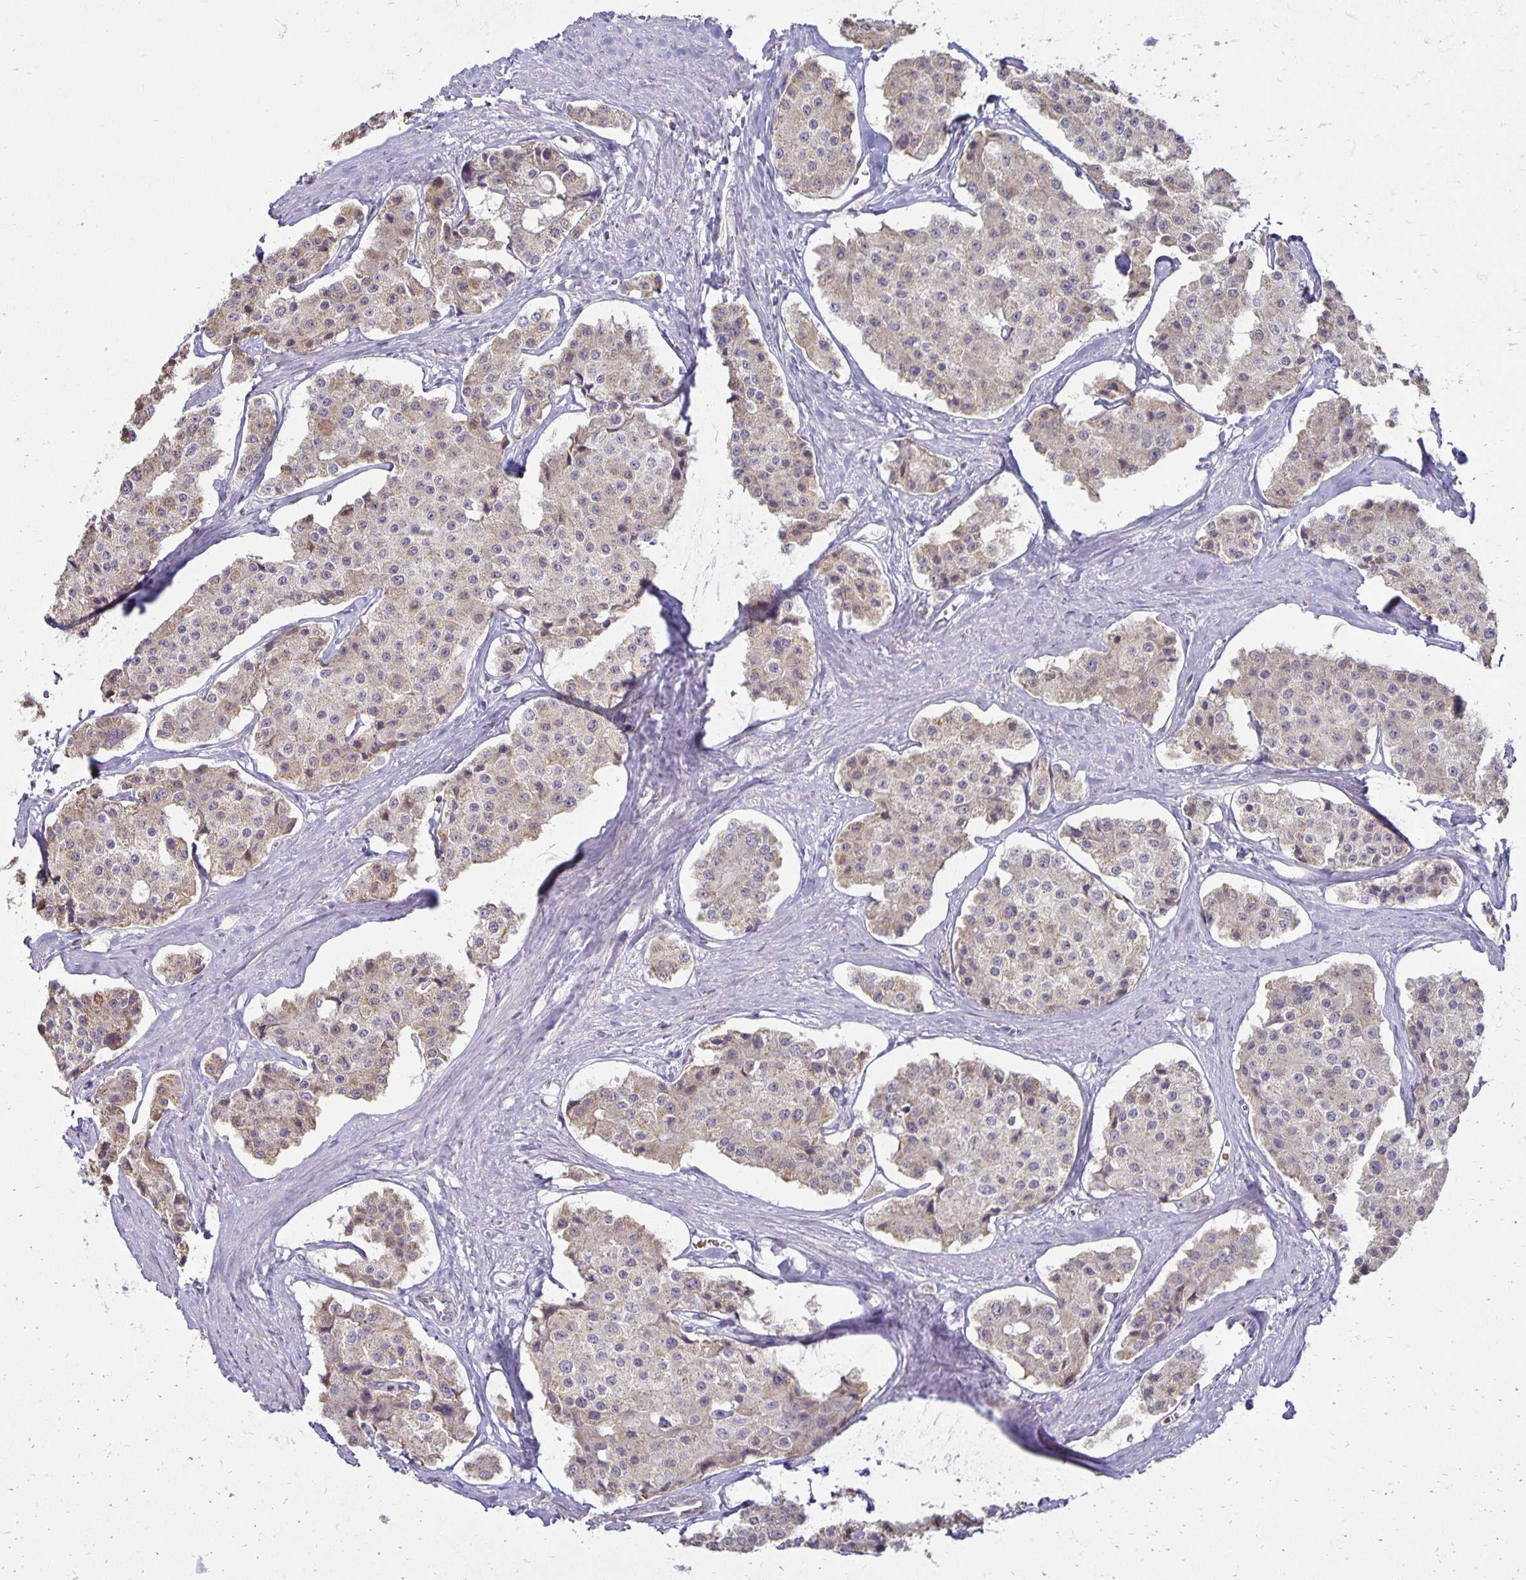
{"staining": {"intensity": "weak", "quantity": "25%-75%", "location": "cytoplasmic/membranous"}, "tissue": "carcinoid", "cell_type": "Tumor cells", "image_type": "cancer", "snomed": [{"axis": "morphology", "description": "Carcinoid, malignant, NOS"}, {"axis": "topography", "description": "Small intestine"}], "caption": "Brown immunohistochemical staining in carcinoid shows weak cytoplasmic/membranous staining in about 25%-75% of tumor cells.", "gene": "FN3K", "patient": {"sex": "female", "age": 65}}